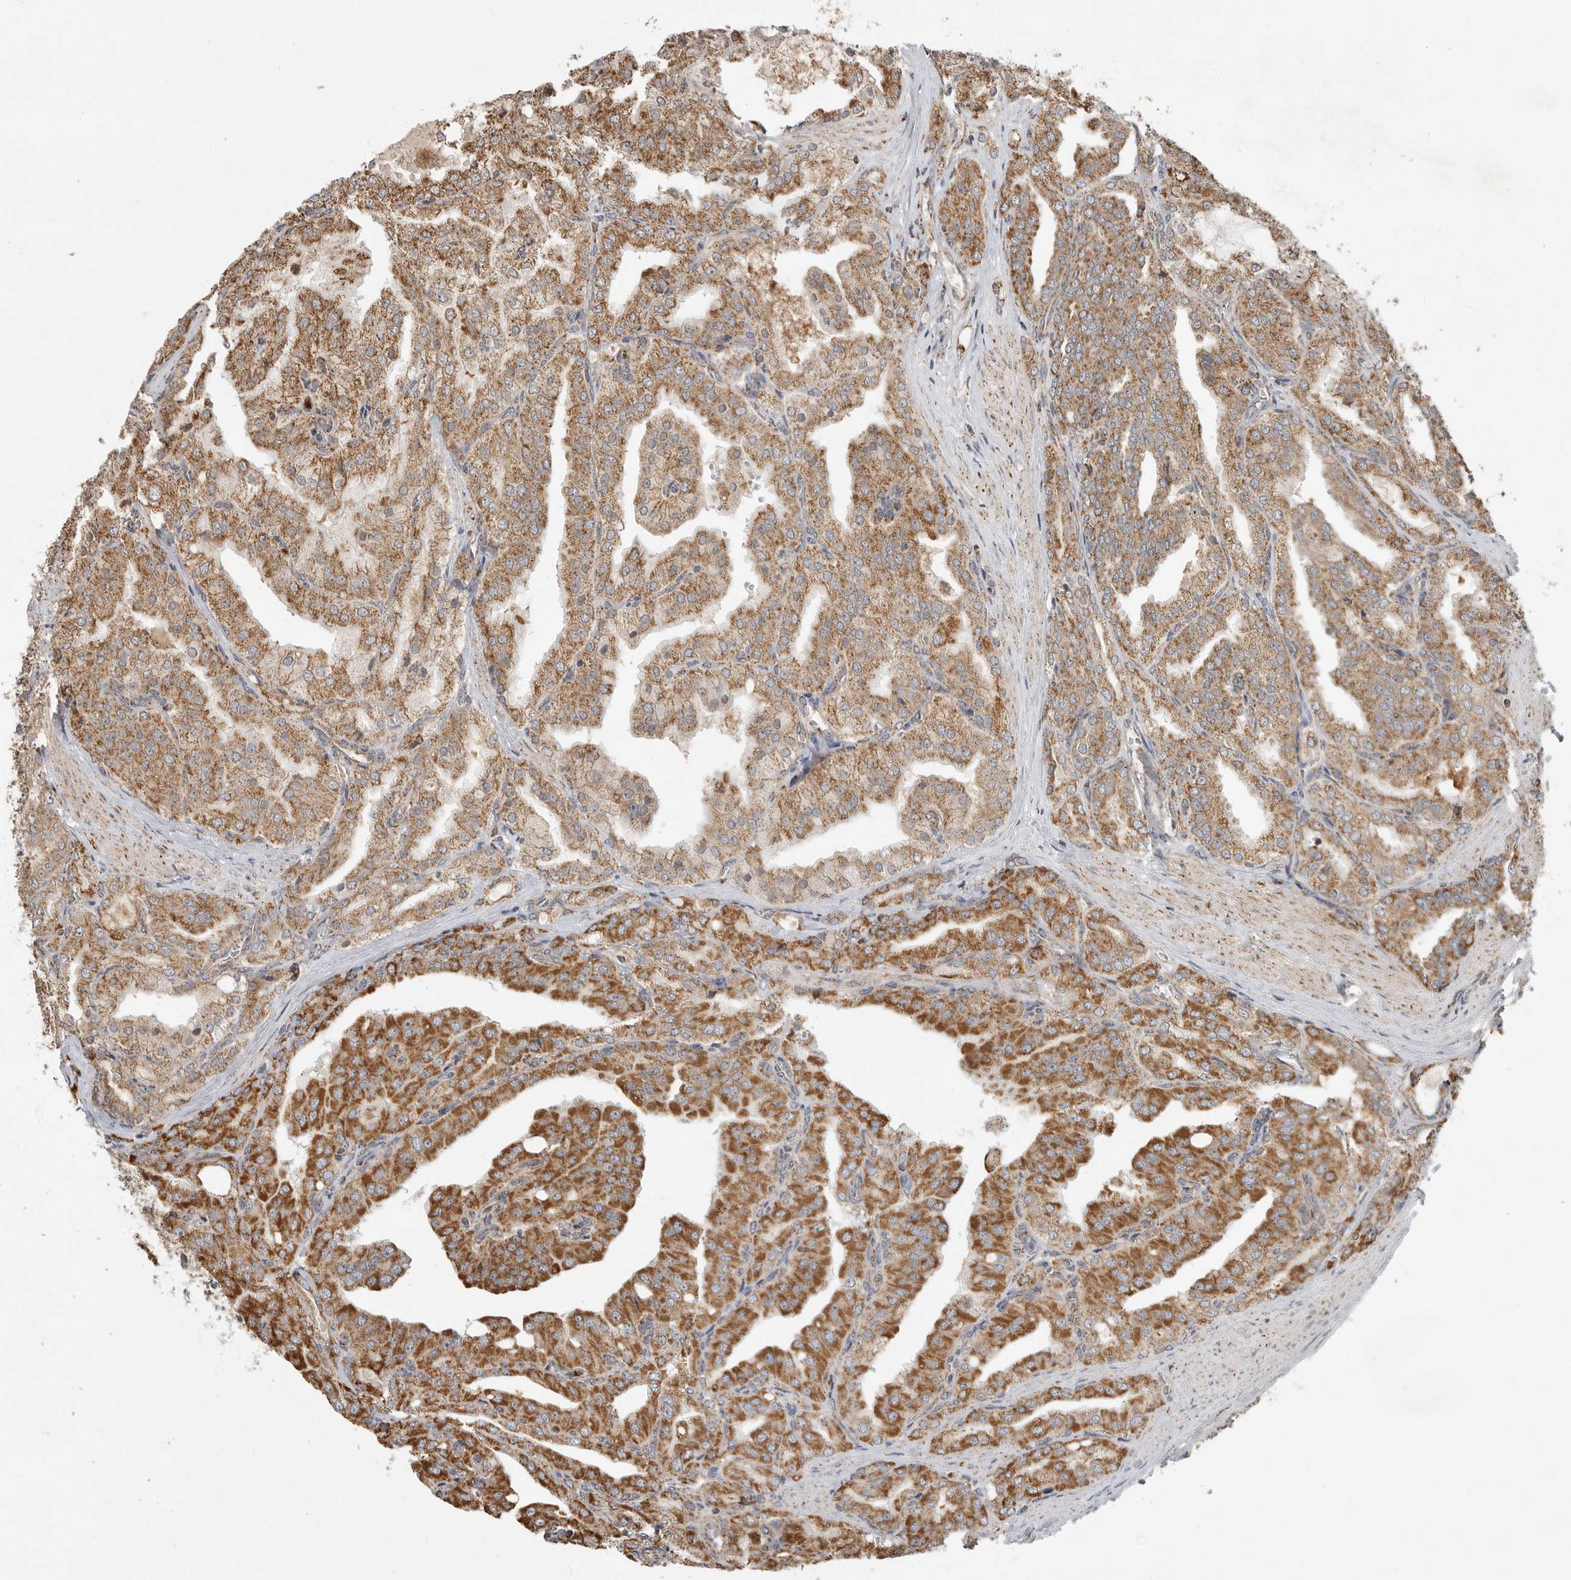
{"staining": {"intensity": "moderate", "quantity": ">75%", "location": "cytoplasmic/membranous"}, "tissue": "prostate cancer", "cell_type": "Tumor cells", "image_type": "cancer", "snomed": [{"axis": "morphology", "description": "Adenocarcinoma, High grade"}, {"axis": "topography", "description": "Prostate"}], "caption": "Protein staining reveals moderate cytoplasmic/membranous positivity in approximately >75% of tumor cells in prostate cancer (high-grade adenocarcinoma).", "gene": "GCNT2", "patient": {"sex": "male", "age": 50}}